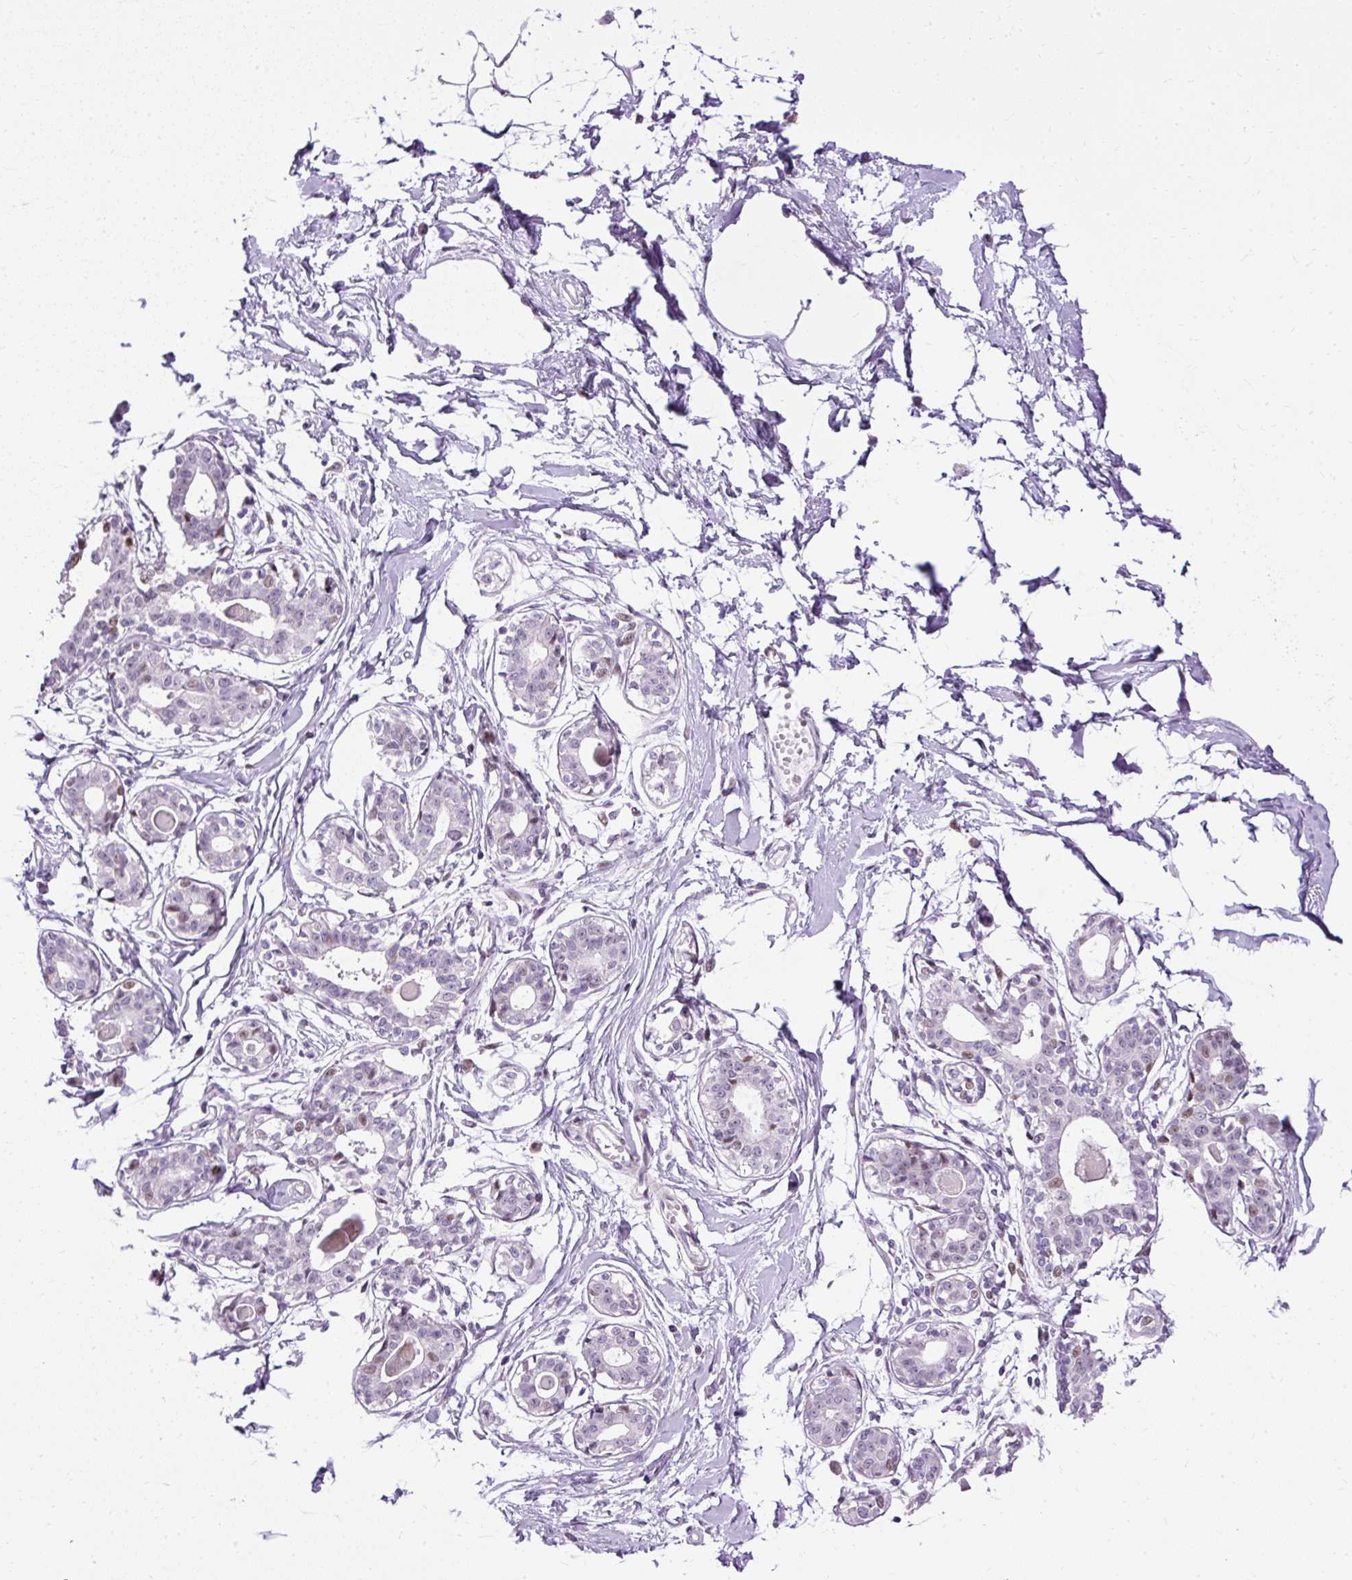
{"staining": {"intensity": "negative", "quantity": "none", "location": "none"}, "tissue": "breast", "cell_type": "Adipocytes", "image_type": "normal", "snomed": [{"axis": "morphology", "description": "Normal tissue, NOS"}, {"axis": "topography", "description": "Breast"}], "caption": "The micrograph demonstrates no staining of adipocytes in benign breast. The staining was performed using DAB (3,3'-diaminobenzidine) to visualize the protein expression in brown, while the nuclei were stained in blue with hematoxylin (Magnification: 20x).", "gene": "ARHGEF18", "patient": {"sex": "female", "age": 45}}